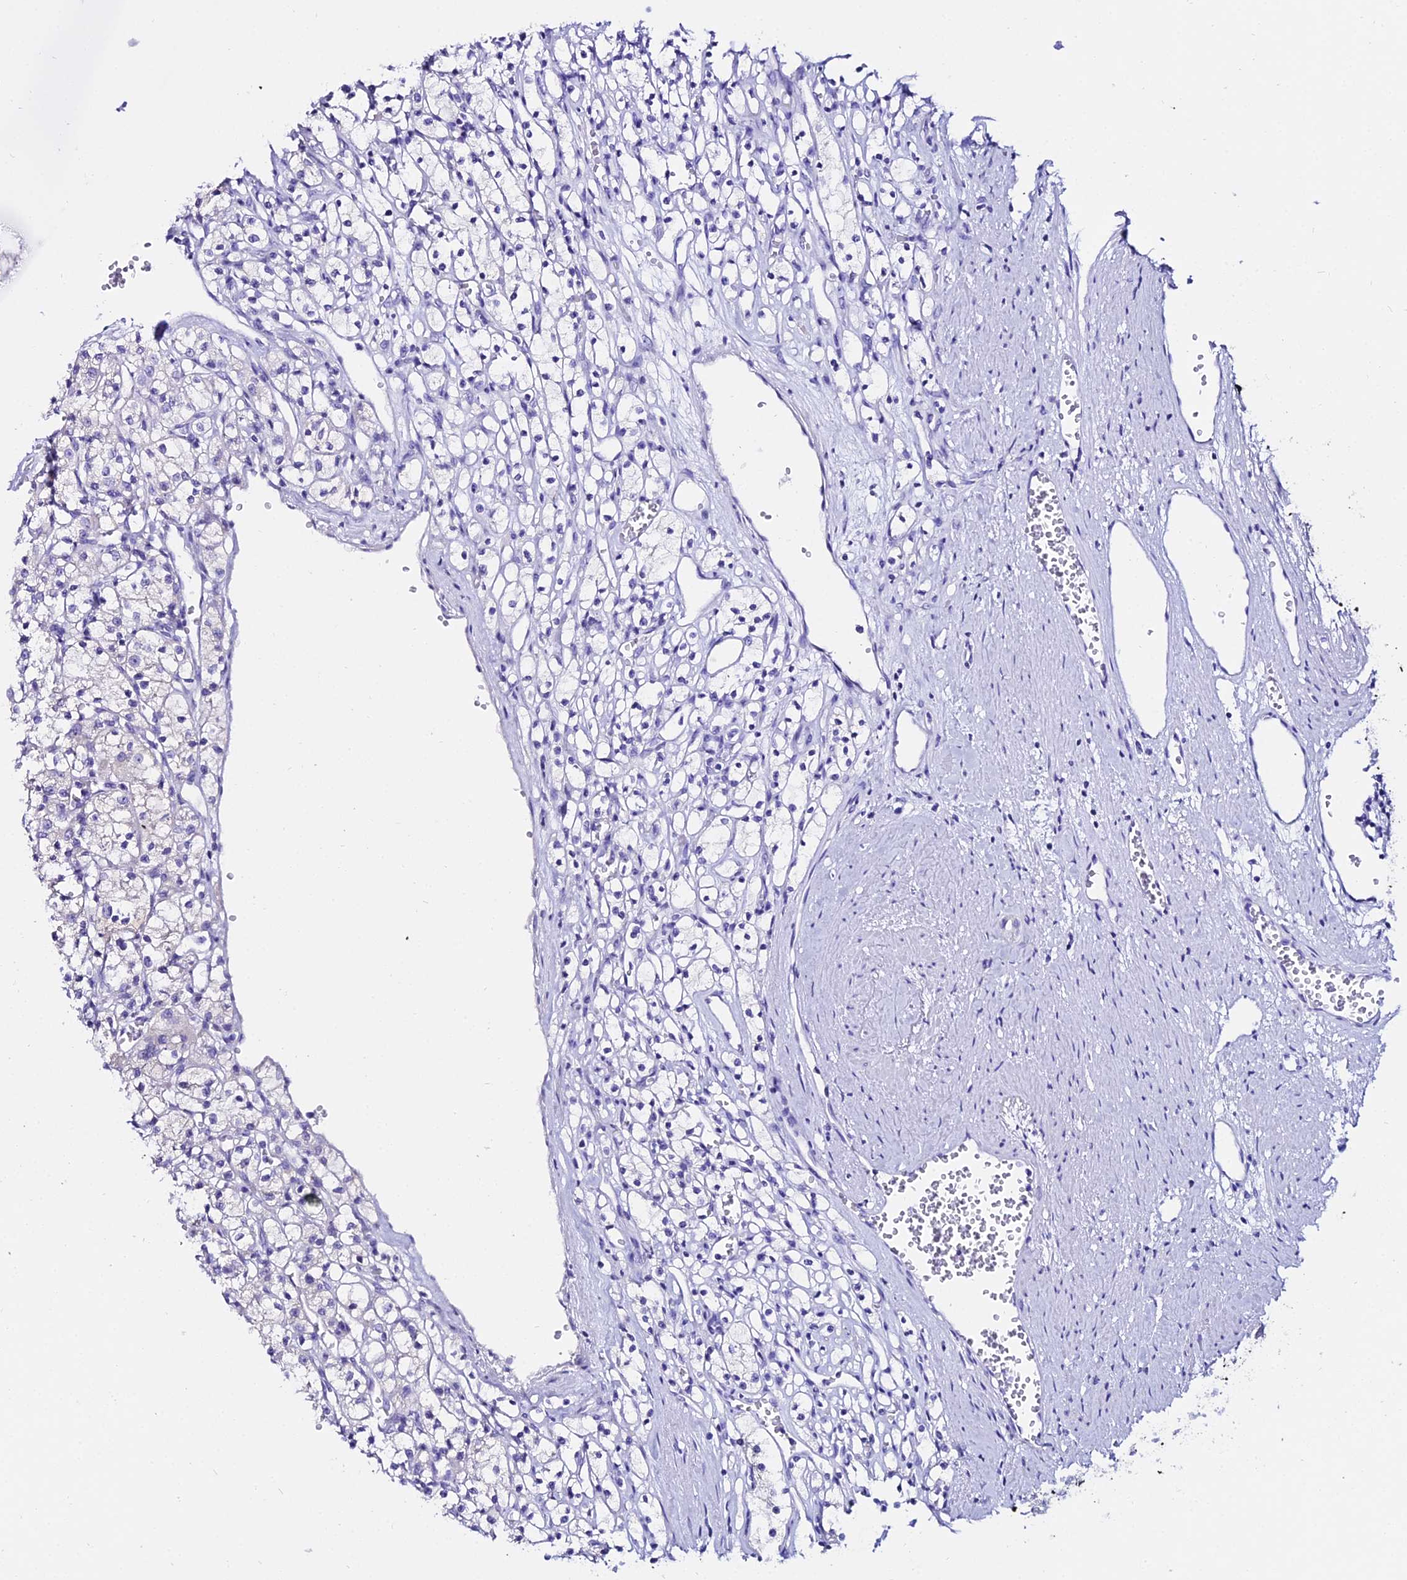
{"staining": {"intensity": "negative", "quantity": "none", "location": "none"}, "tissue": "renal cancer", "cell_type": "Tumor cells", "image_type": "cancer", "snomed": [{"axis": "morphology", "description": "Adenocarcinoma, NOS"}, {"axis": "topography", "description": "Kidney"}], "caption": "Tumor cells are negative for protein expression in human adenocarcinoma (renal). (DAB IHC with hematoxylin counter stain).", "gene": "OR4D5", "patient": {"sex": "female", "age": 59}}